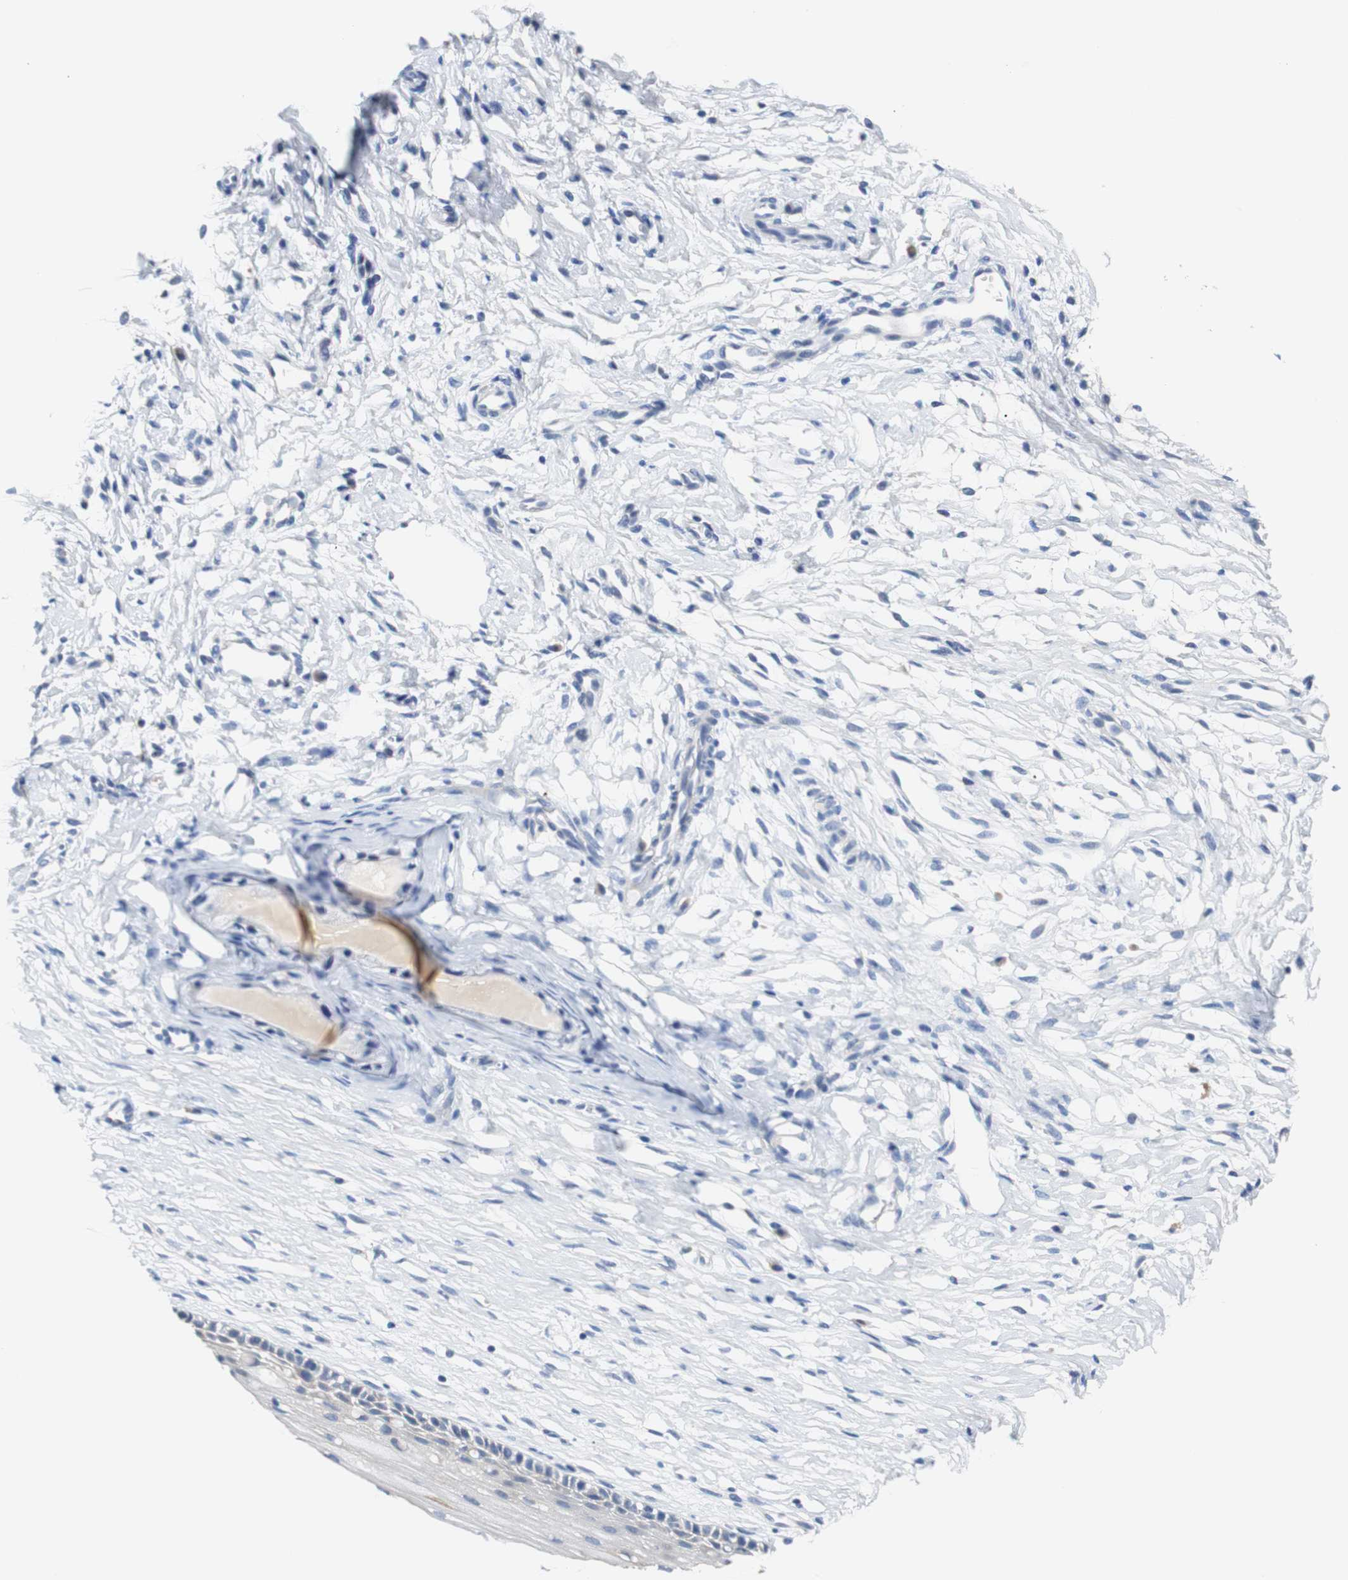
{"staining": {"intensity": "negative", "quantity": "none", "location": "none"}, "tissue": "cervix", "cell_type": "Glandular cells", "image_type": "normal", "snomed": [{"axis": "morphology", "description": "Normal tissue, NOS"}, {"axis": "topography", "description": "Cervix"}], "caption": "A high-resolution histopathology image shows immunohistochemistry staining of unremarkable cervix, which reveals no significant positivity in glandular cells.", "gene": "PCK1", "patient": {"sex": "female", "age": 46}}